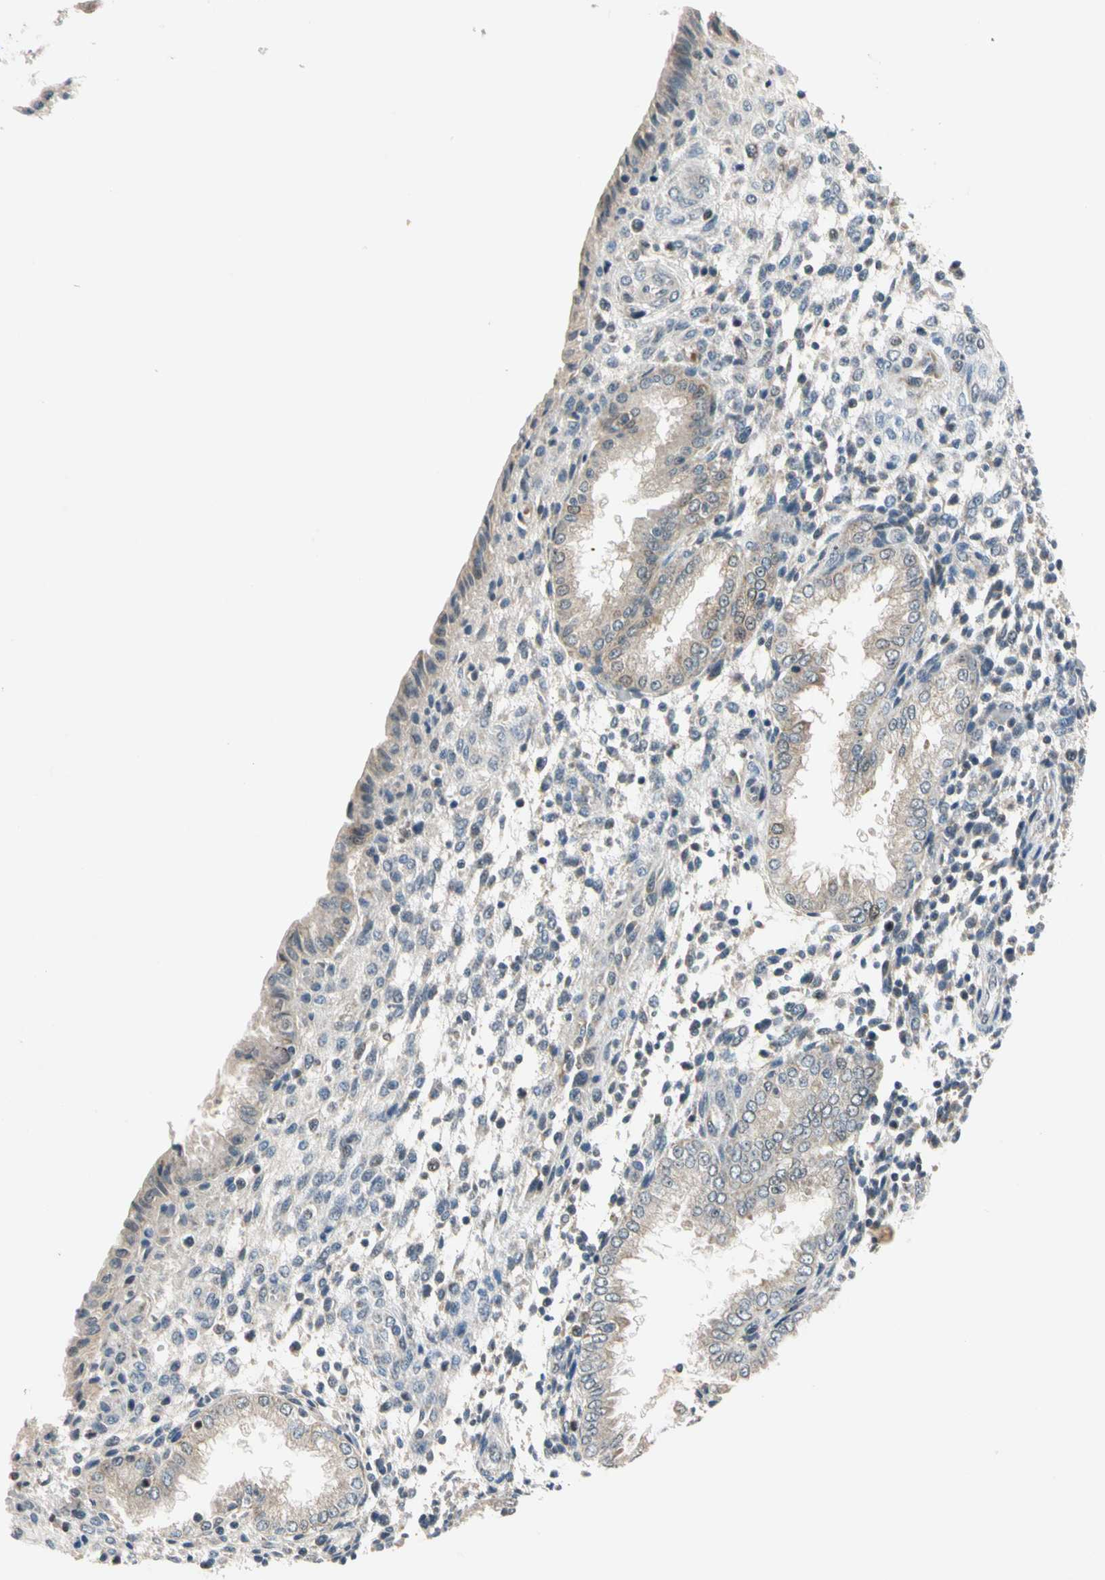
{"staining": {"intensity": "negative", "quantity": "none", "location": "none"}, "tissue": "endometrium", "cell_type": "Cells in endometrial stroma", "image_type": "normal", "snomed": [{"axis": "morphology", "description": "Normal tissue, NOS"}, {"axis": "topography", "description": "Endometrium"}], "caption": "This is a image of IHC staining of benign endometrium, which shows no expression in cells in endometrial stroma.", "gene": "RIOX2", "patient": {"sex": "female", "age": 33}}